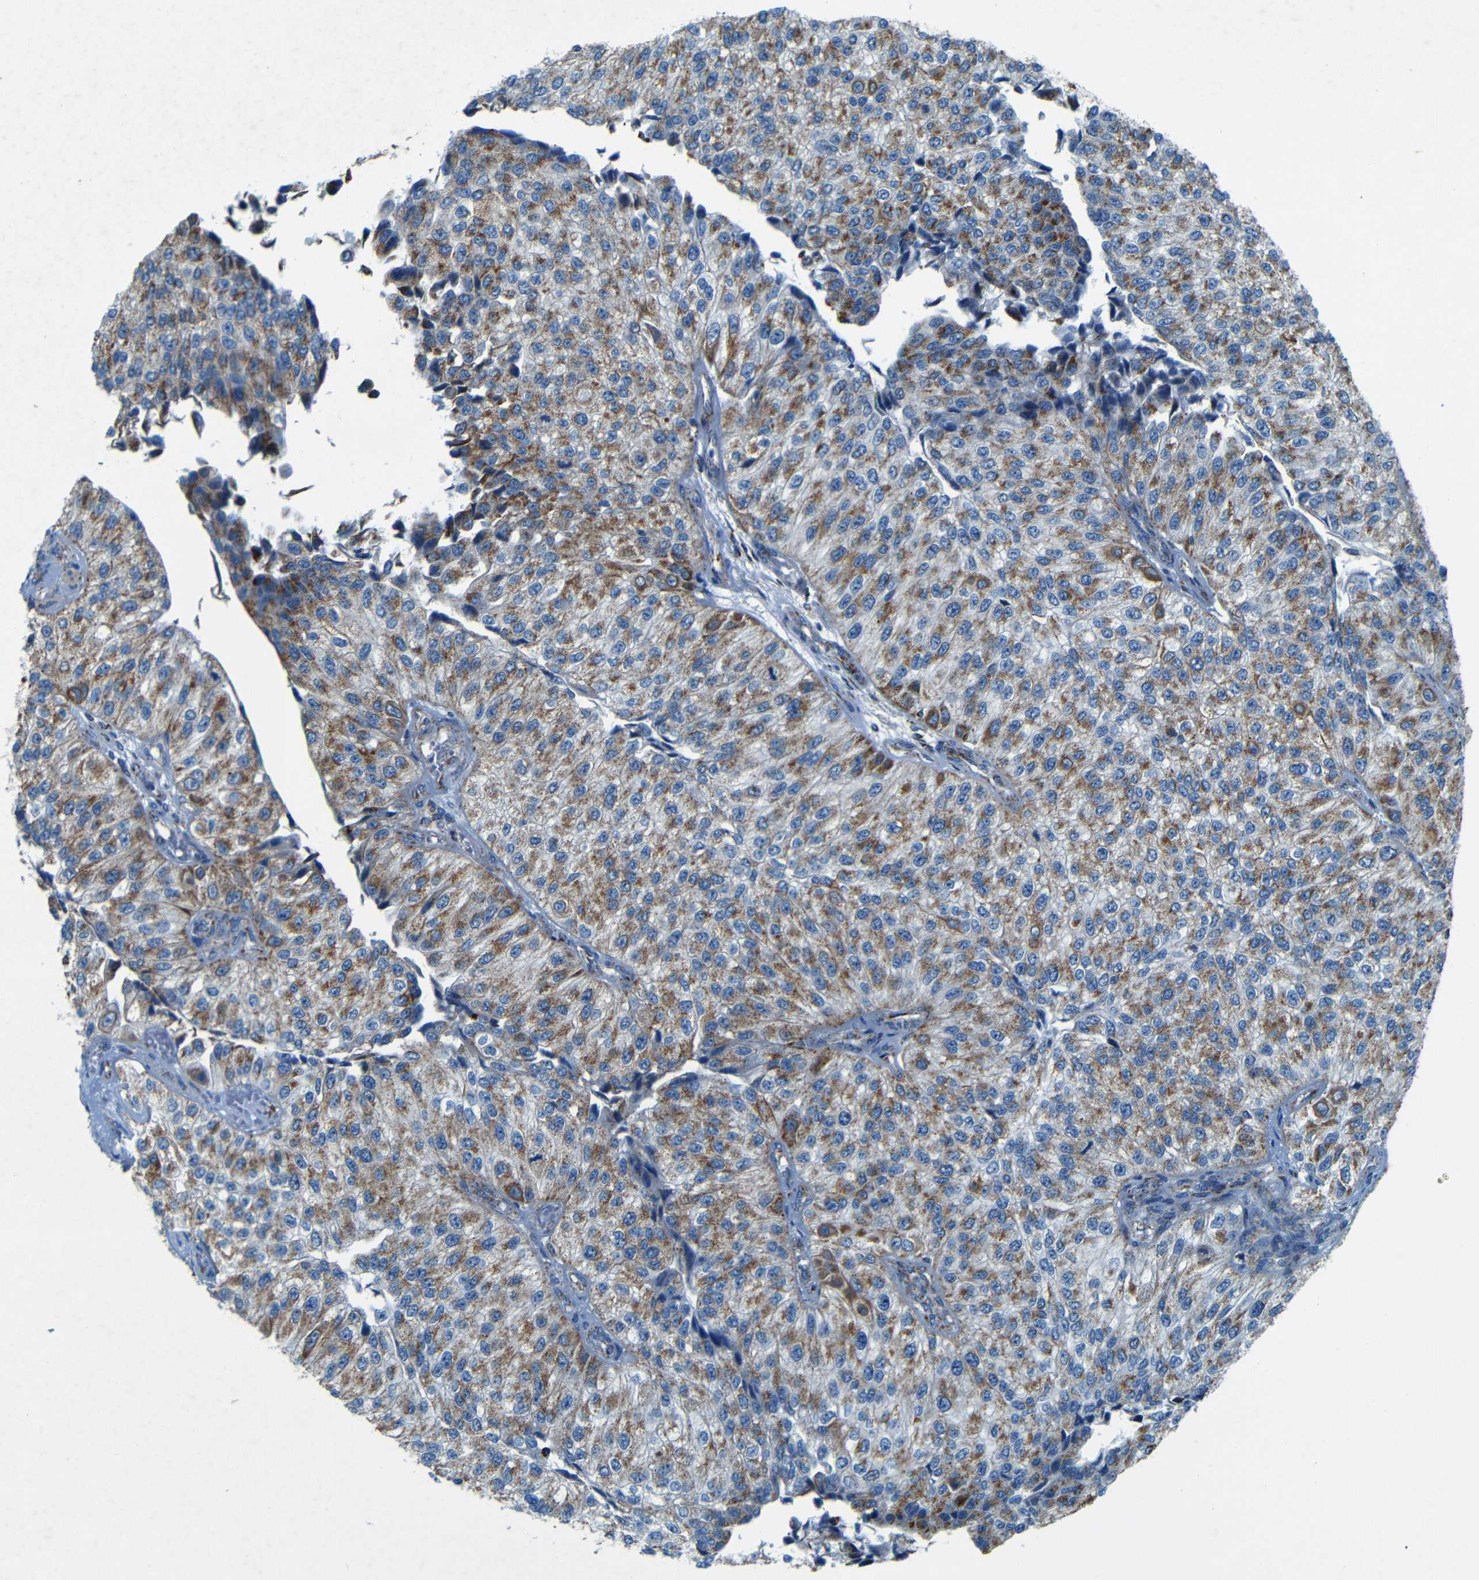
{"staining": {"intensity": "moderate", "quantity": ">75%", "location": "cytoplasmic/membranous"}, "tissue": "urothelial cancer", "cell_type": "Tumor cells", "image_type": "cancer", "snomed": [{"axis": "morphology", "description": "Urothelial carcinoma, High grade"}, {"axis": "topography", "description": "Kidney"}, {"axis": "topography", "description": "Urinary bladder"}], "caption": "Immunohistochemistry (DAB (3,3'-diaminobenzidine)) staining of human urothelial cancer reveals moderate cytoplasmic/membranous protein expression in approximately >75% of tumor cells.", "gene": "WSCD2", "patient": {"sex": "male", "age": 77}}